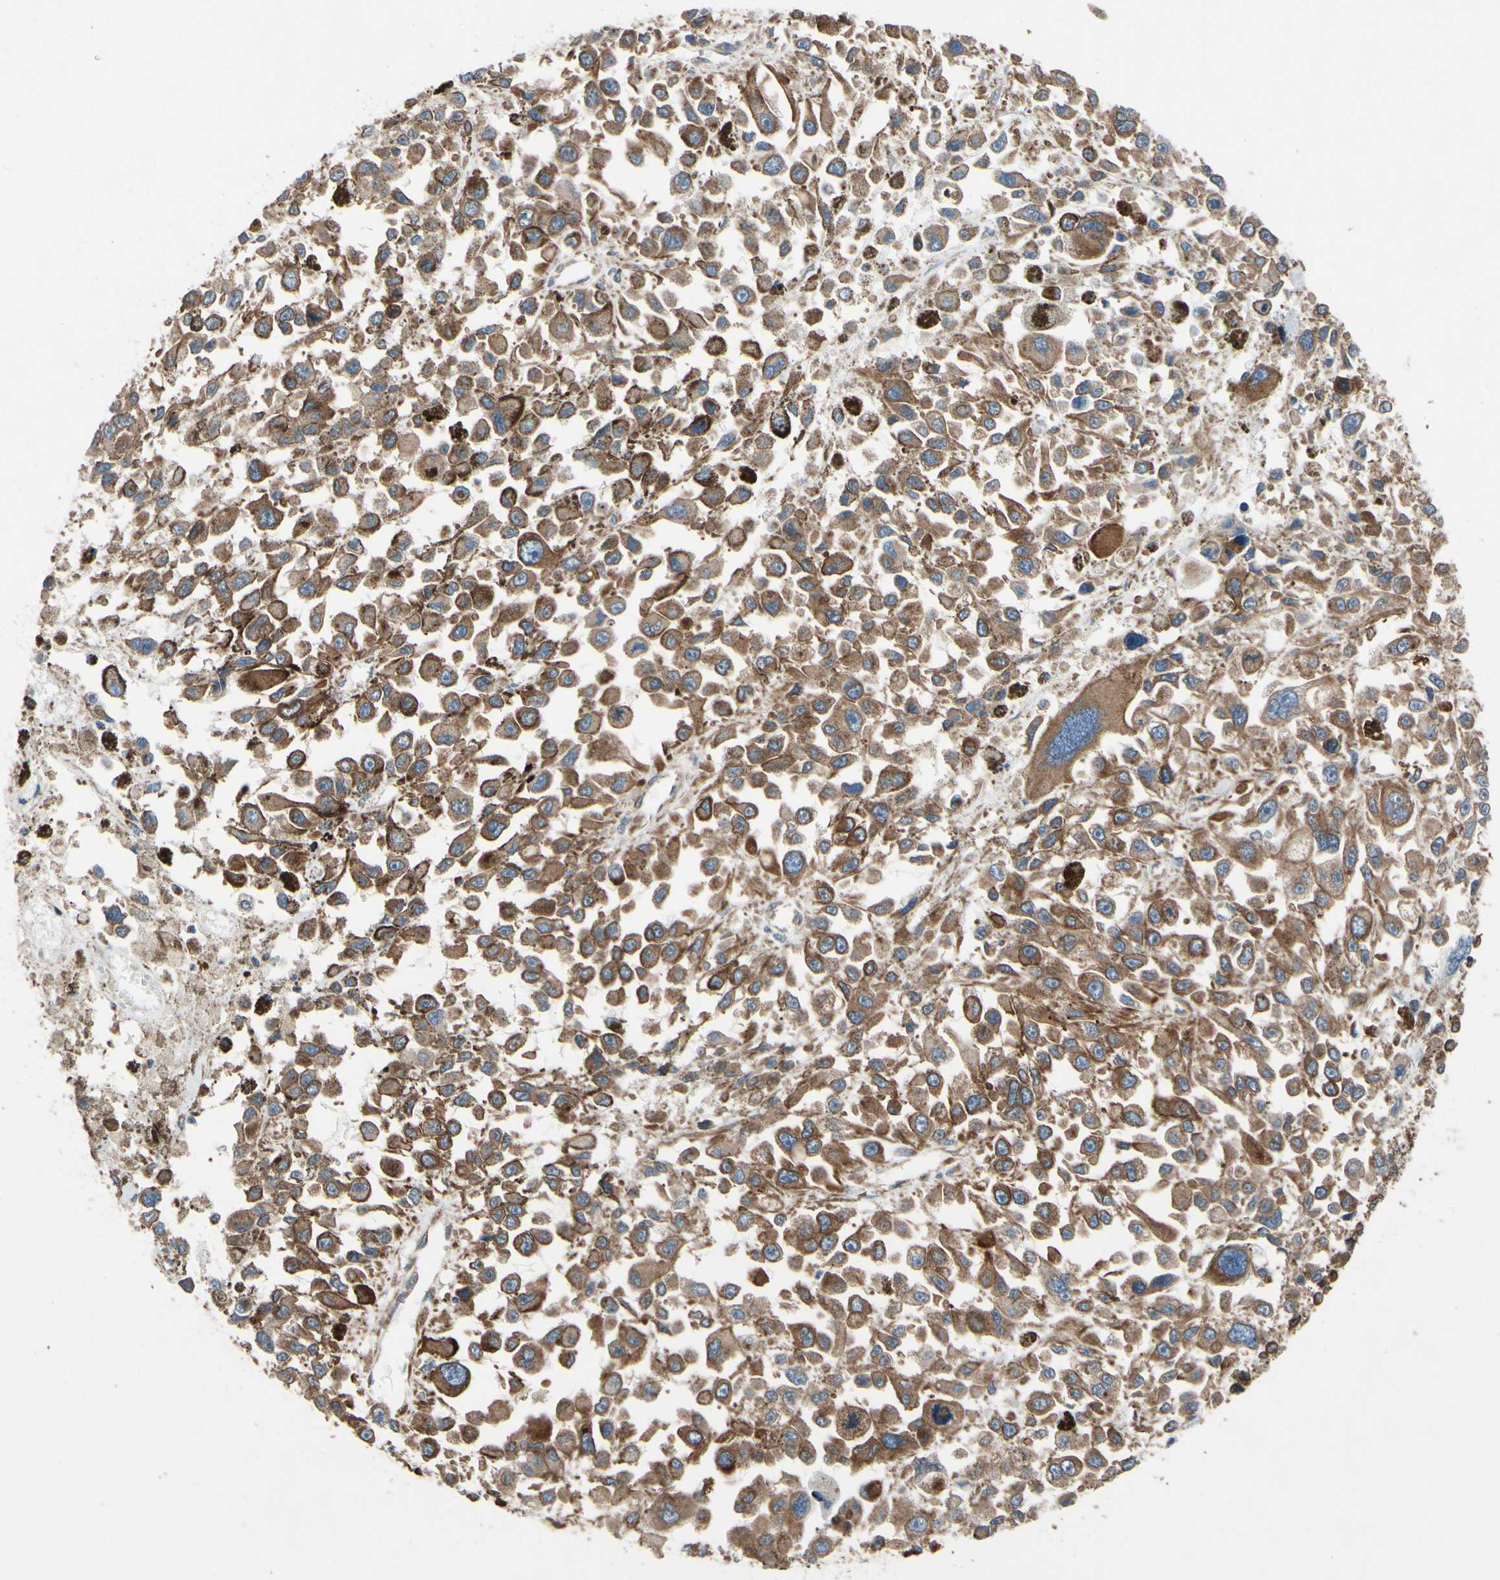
{"staining": {"intensity": "moderate", "quantity": ">75%", "location": "cytoplasmic/membranous"}, "tissue": "melanoma", "cell_type": "Tumor cells", "image_type": "cancer", "snomed": [{"axis": "morphology", "description": "Malignant melanoma, Metastatic site"}, {"axis": "topography", "description": "Lymph node"}], "caption": "Tumor cells reveal moderate cytoplasmic/membranous positivity in about >75% of cells in malignant melanoma (metastatic site).", "gene": "CLCC1", "patient": {"sex": "male", "age": 59}}